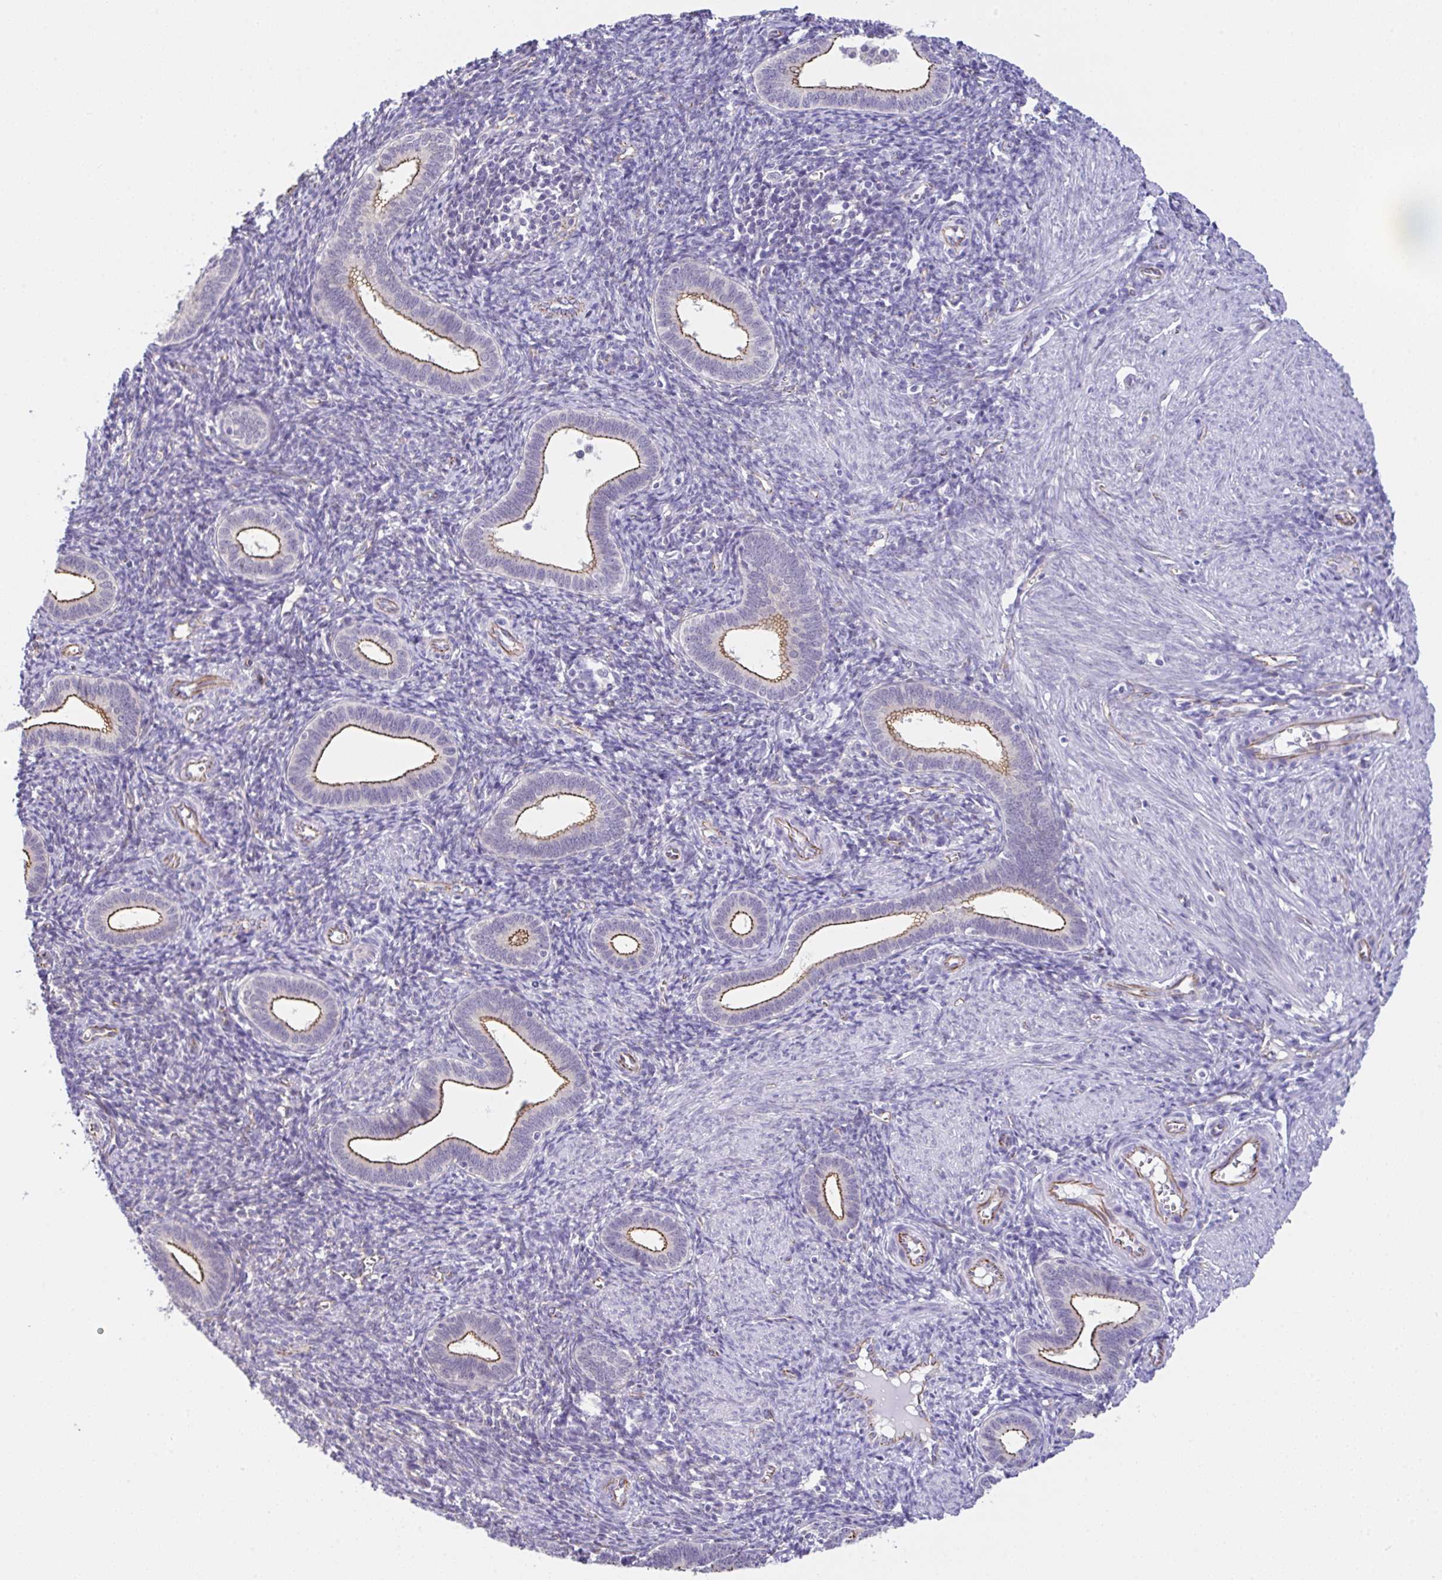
{"staining": {"intensity": "negative", "quantity": "none", "location": "none"}, "tissue": "endometrium", "cell_type": "Cells in endometrial stroma", "image_type": "normal", "snomed": [{"axis": "morphology", "description": "Normal tissue, NOS"}, {"axis": "topography", "description": "Endometrium"}], "caption": "Cells in endometrial stroma show no significant protein expression in normal endometrium. (DAB (3,3'-diaminobenzidine) immunohistochemistry visualized using brightfield microscopy, high magnification).", "gene": "CGNL1", "patient": {"sex": "female", "age": 41}}